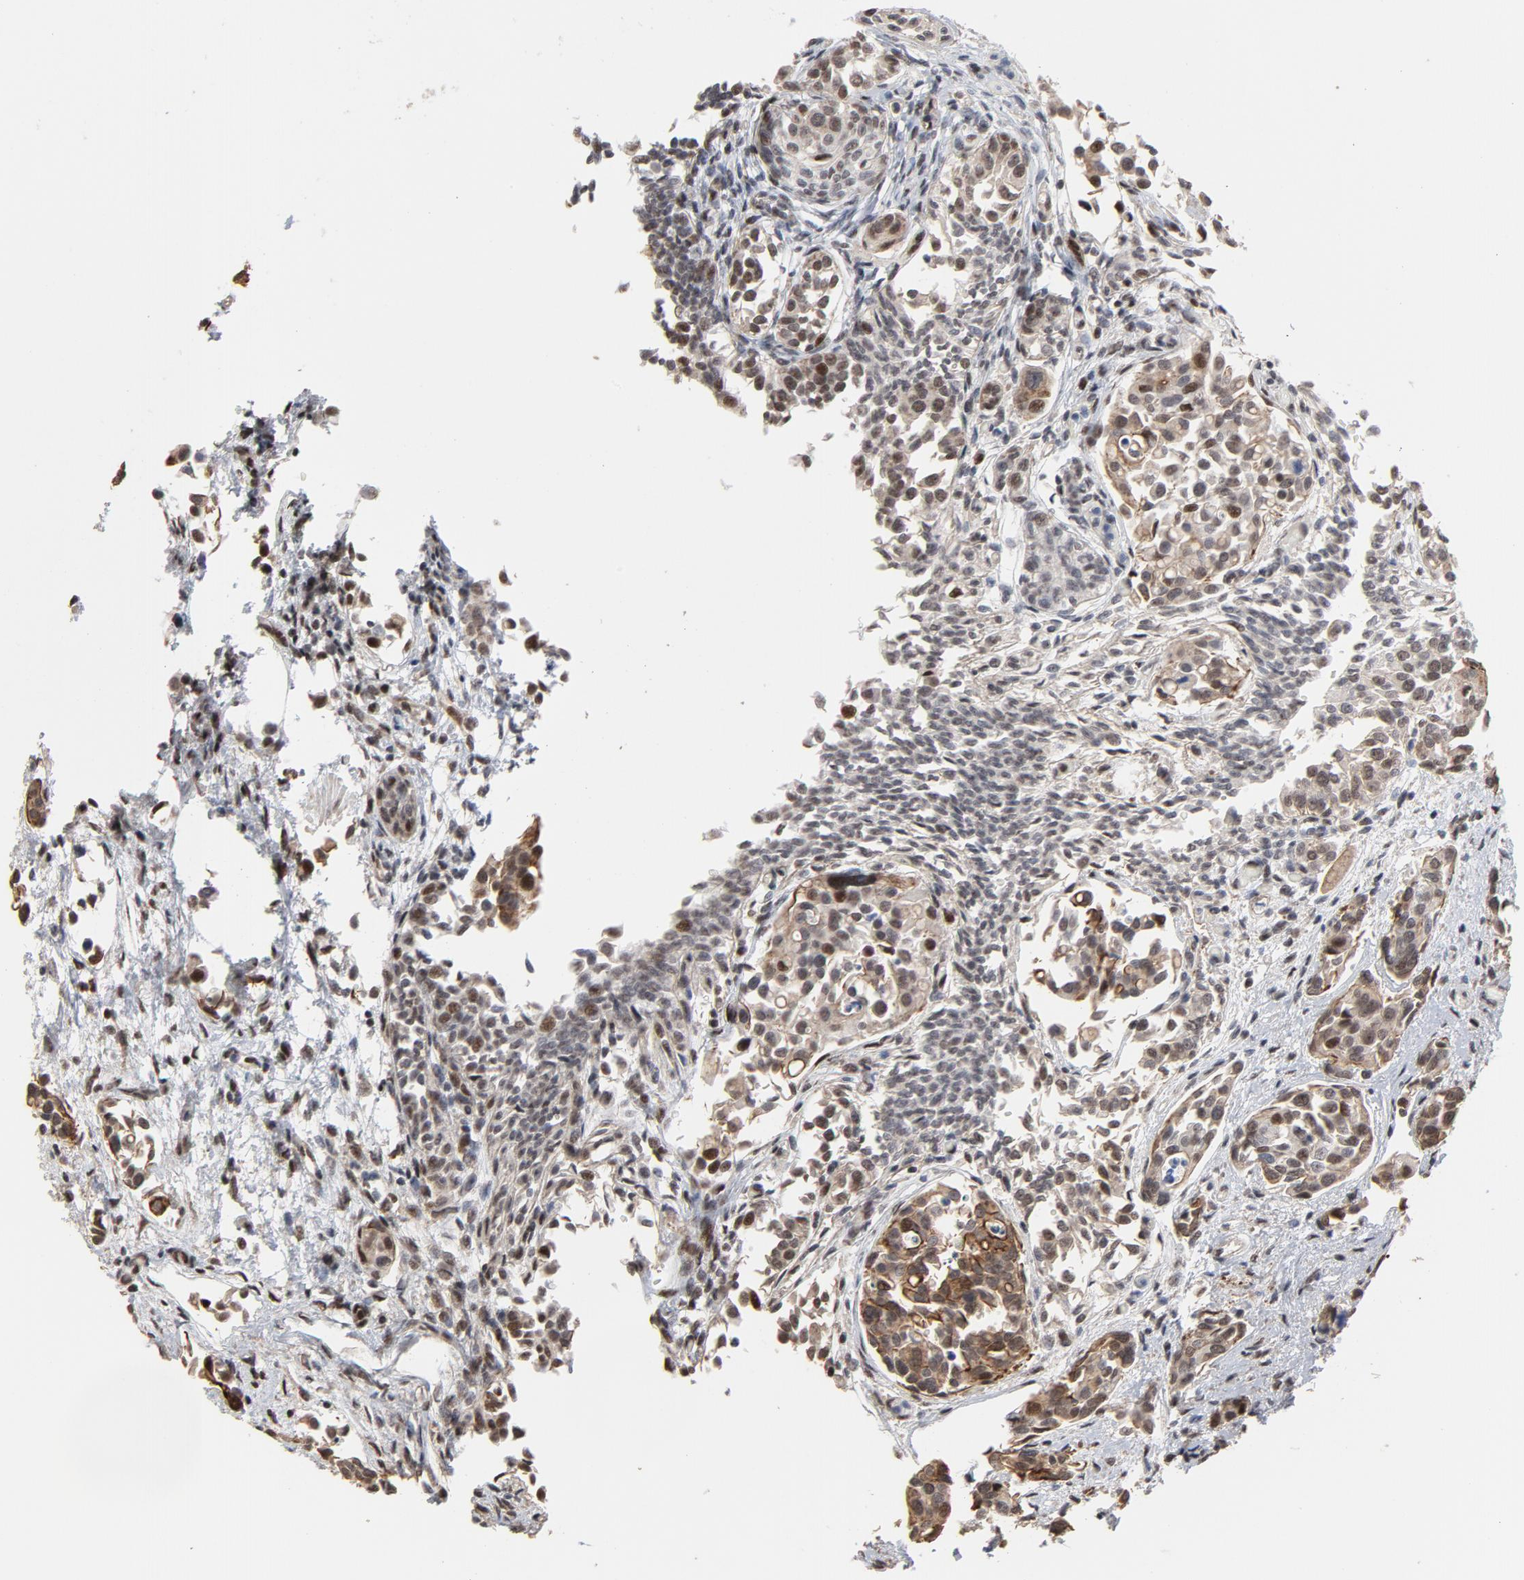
{"staining": {"intensity": "strong", "quantity": ">75%", "location": "cytoplasmic/membranous,nuclear"}, "tissue": "urothelial cancer", "cell_type": "Tumor cells", "image_type": "cancer", "snomed": [{"axis": "morphology", "description": "Urothelial carcinoma, High grade"}, {"axis": "topography", "description": "Urinary bladder"}], "caption": "Approximately >75% of tumor cells in human urothelial cancer reveal strong cytoplasmic/membranous and nuclear protein staining as visualized by brown immunohistochemical staining.", "gene": "TP53RK", "patient": {"sex": "male", "age": 78}}